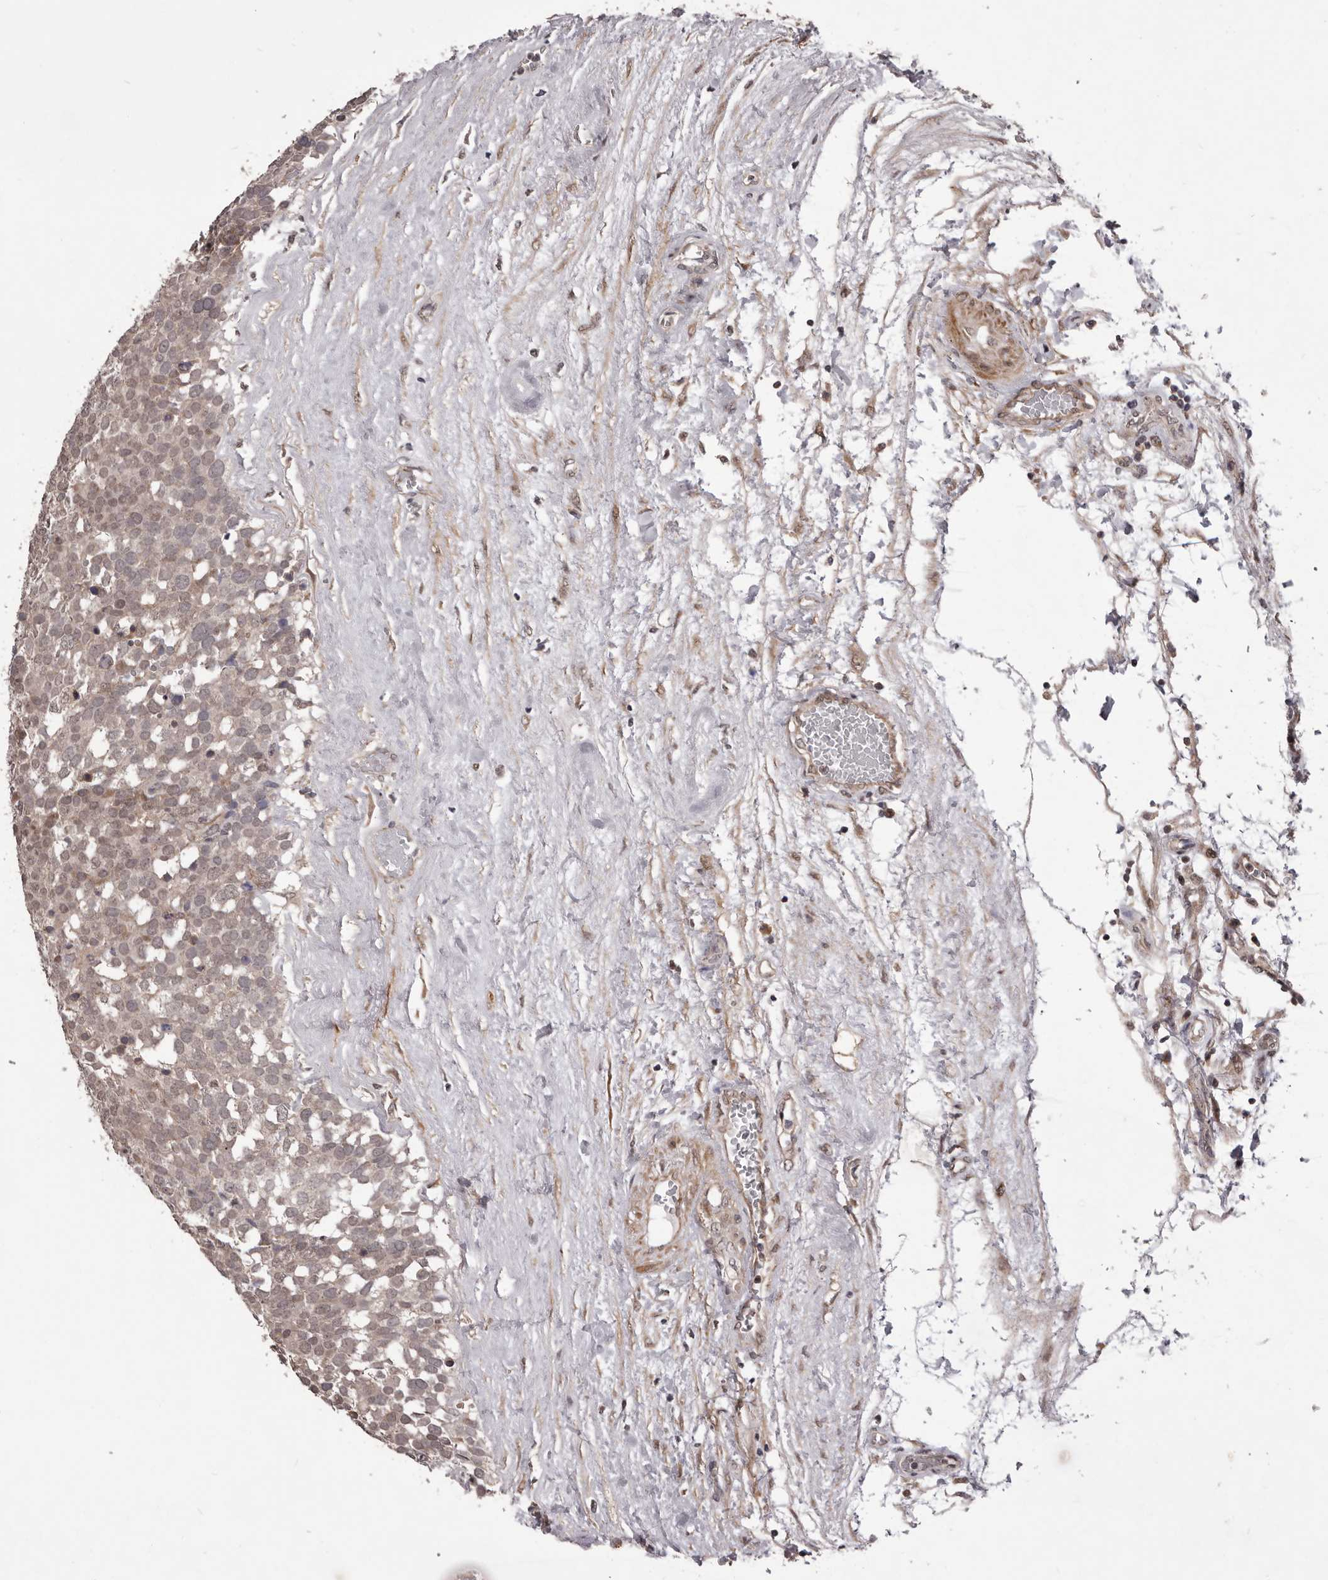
{"staining": {"intensity": "weak", "quantity": "25%-75%", "location": "nuclear"}, "tissue": "testis cancer", "cell_type": "Tumor cells", "image_type": "cancer", "snomed": [{"axis": "morphology", "description": "Seminoma, NOS"}, {"axis": "topography", "description": "Testis"}], "caption": "Human testis seminoma stained with a brown dye reveals weak nuclear positive expression in about 25%-75% of tumor cells.", "gene": "CELF3", "patient": {"sex": "male", "age": 71}}